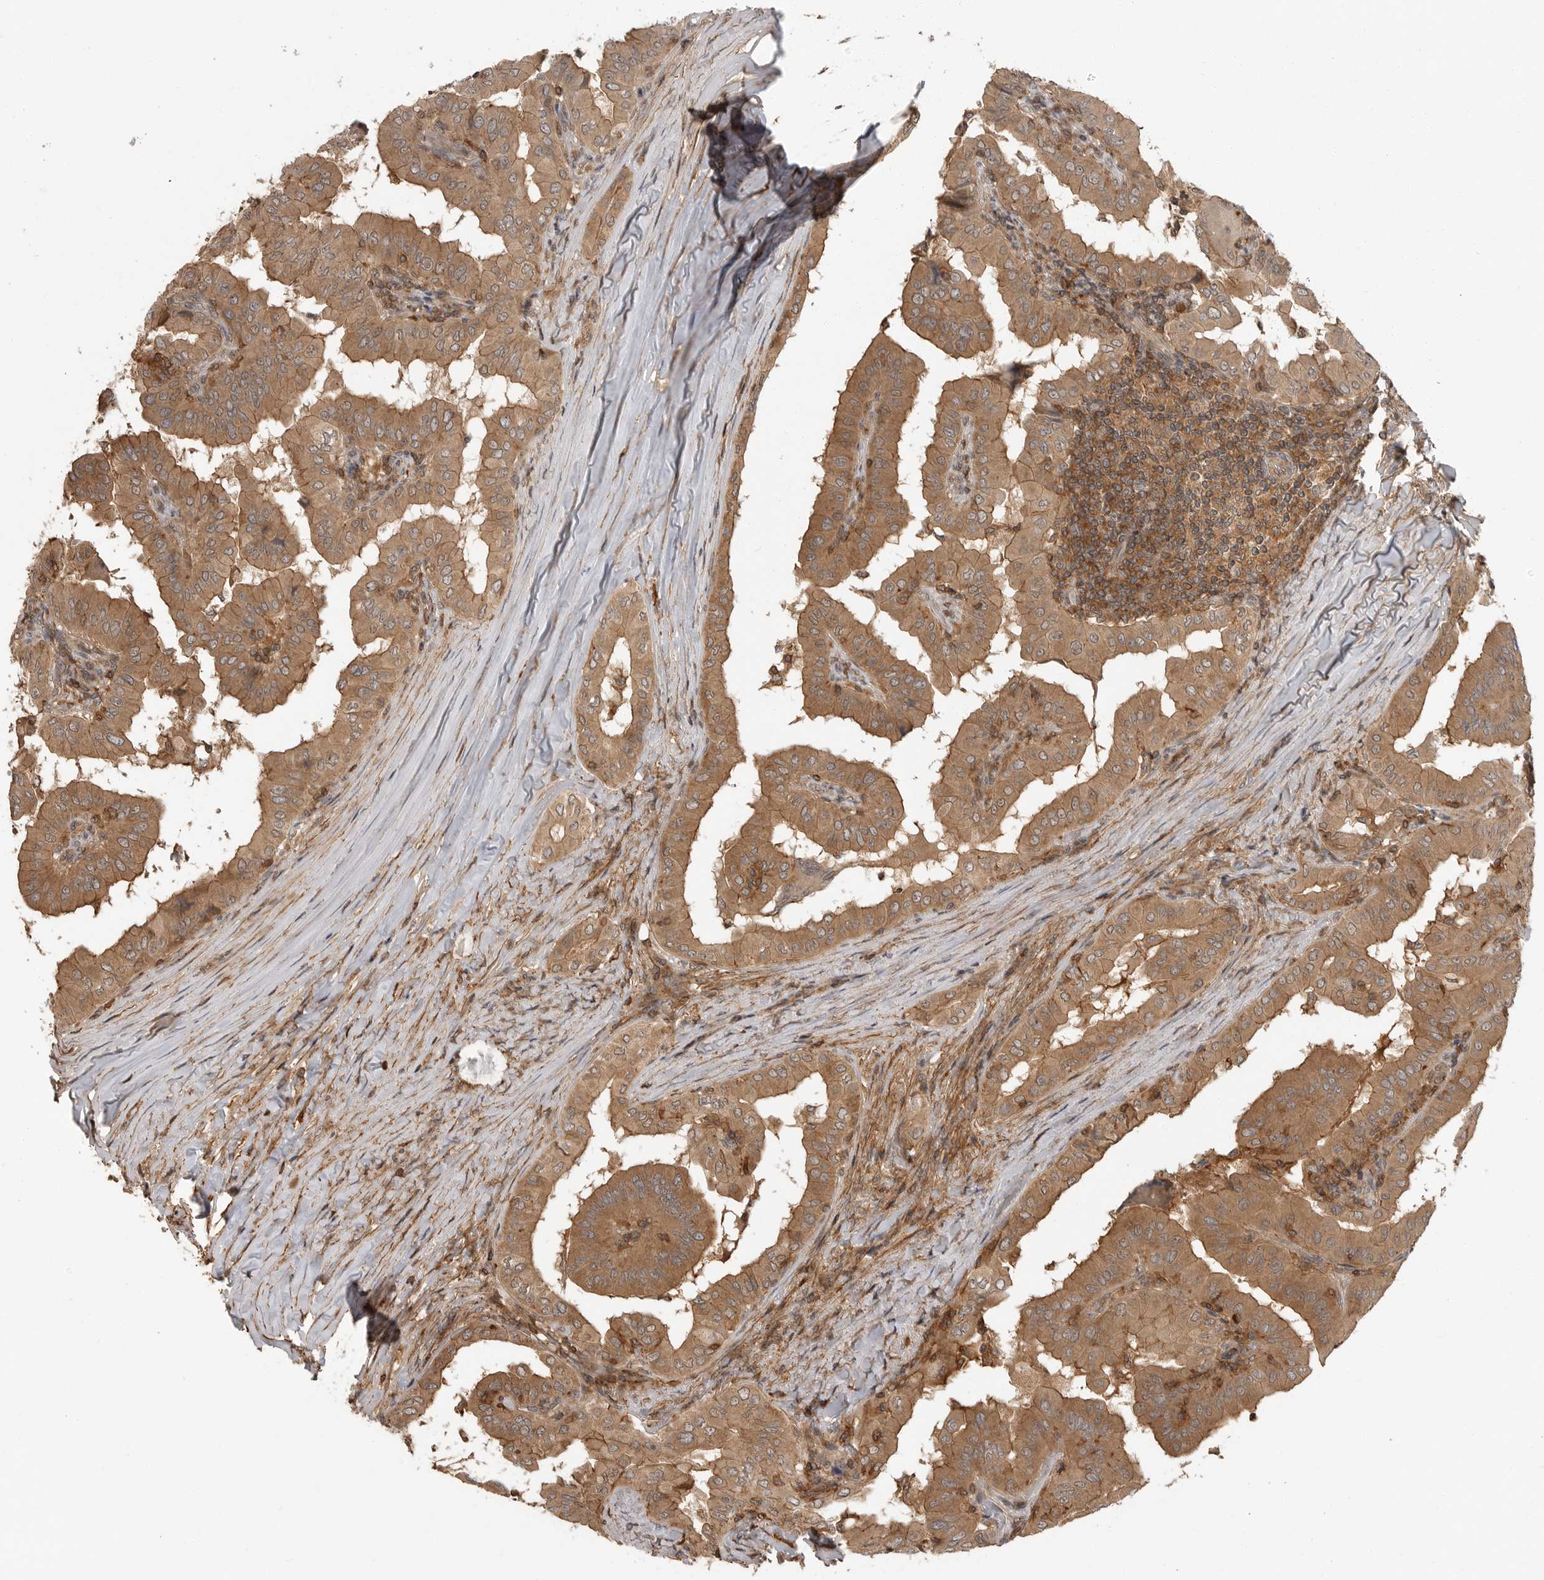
{"staining": {"intensity": "moderate", "quantity": ">75%", "location": "cytoplasmic/membranous"}, "tissue": "thyroid cancer", "cell_type": "Tumor cells", "image_type": "cancer", "snomed": [{"axis": "morphology", "description": "Papillary adenocarcinoma, NOS"}, {"axis": "topography", "description": "Thyroid gland"}], "caption": "Tumor cells show medium levels of moderate cytoplasmic/membranous positivity in approximately >75% of cells in human thyroid papillary adenocarcinoma. The staining was performed using DAB (3,3'-diaminobenzidine) to visualize the protein expression in brown, while the nuclei were stained in blue with hematoxylin (Magnification: 20x).", "gene": "ERN1", "patient": {"sex": "male", "age": 33}}